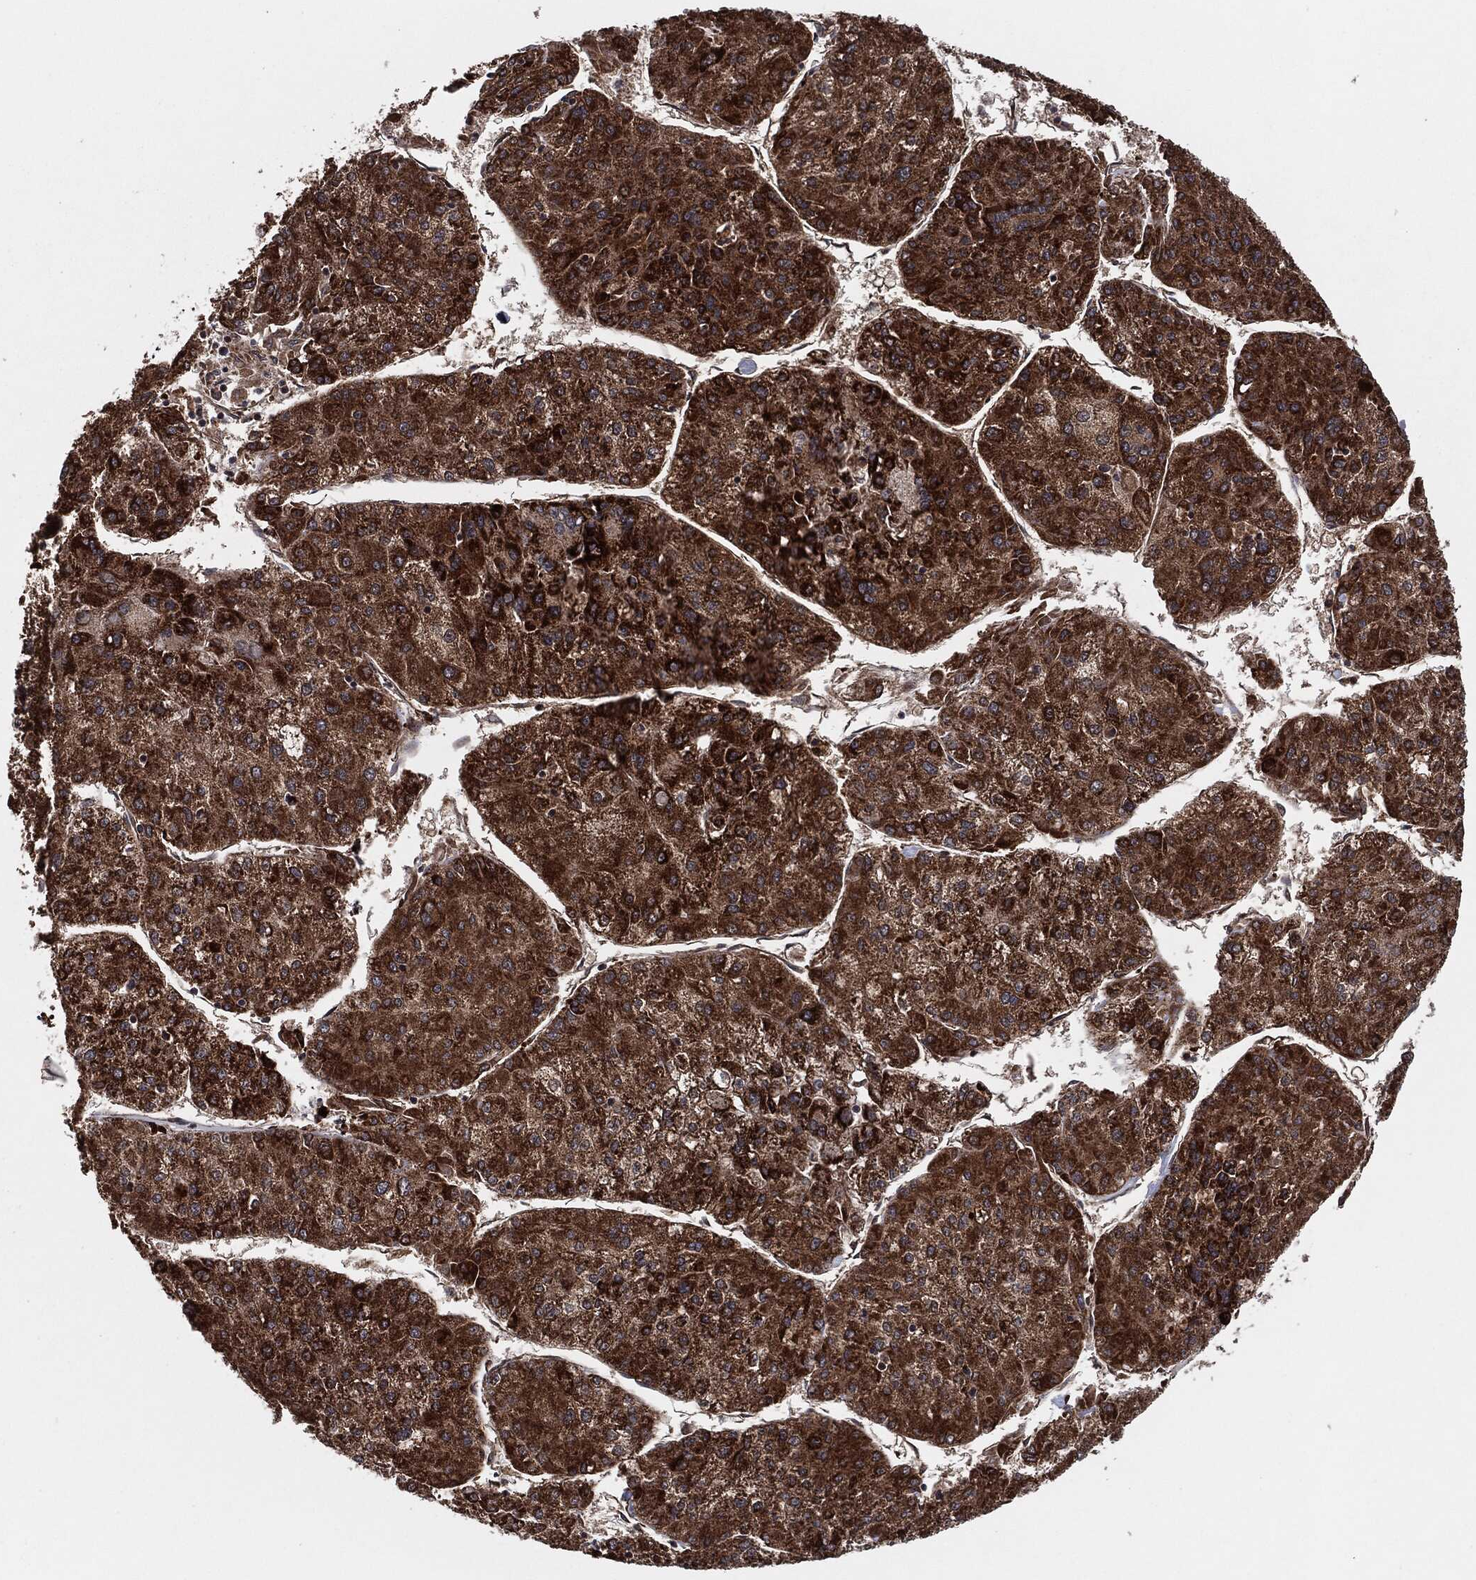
{"staining": {"intensity": "strong", "quantity": ">75%", "location": "cytoplasmic/membranous"}, "tissue": "liver cancer", "cell_type": "Tumor cells", "image_type": "cancer", "snomed": [{"axis": "morphology", "description": "Carcinoma, Hepatocellular, NOS"}, {"axis": "topography", "description": "Liver"}], "caption": "Immunohistochemical staining of human hepatocellular carcinoma (liver) shows high levels of strong cytoplasmic/membranous protein positivity in approximately >75% of tumor cells. (Brightfield microscopy of DAB IHC at high magnification).", "gene": "BCAR1", "patient": {"sex": "male", "age": 43}}